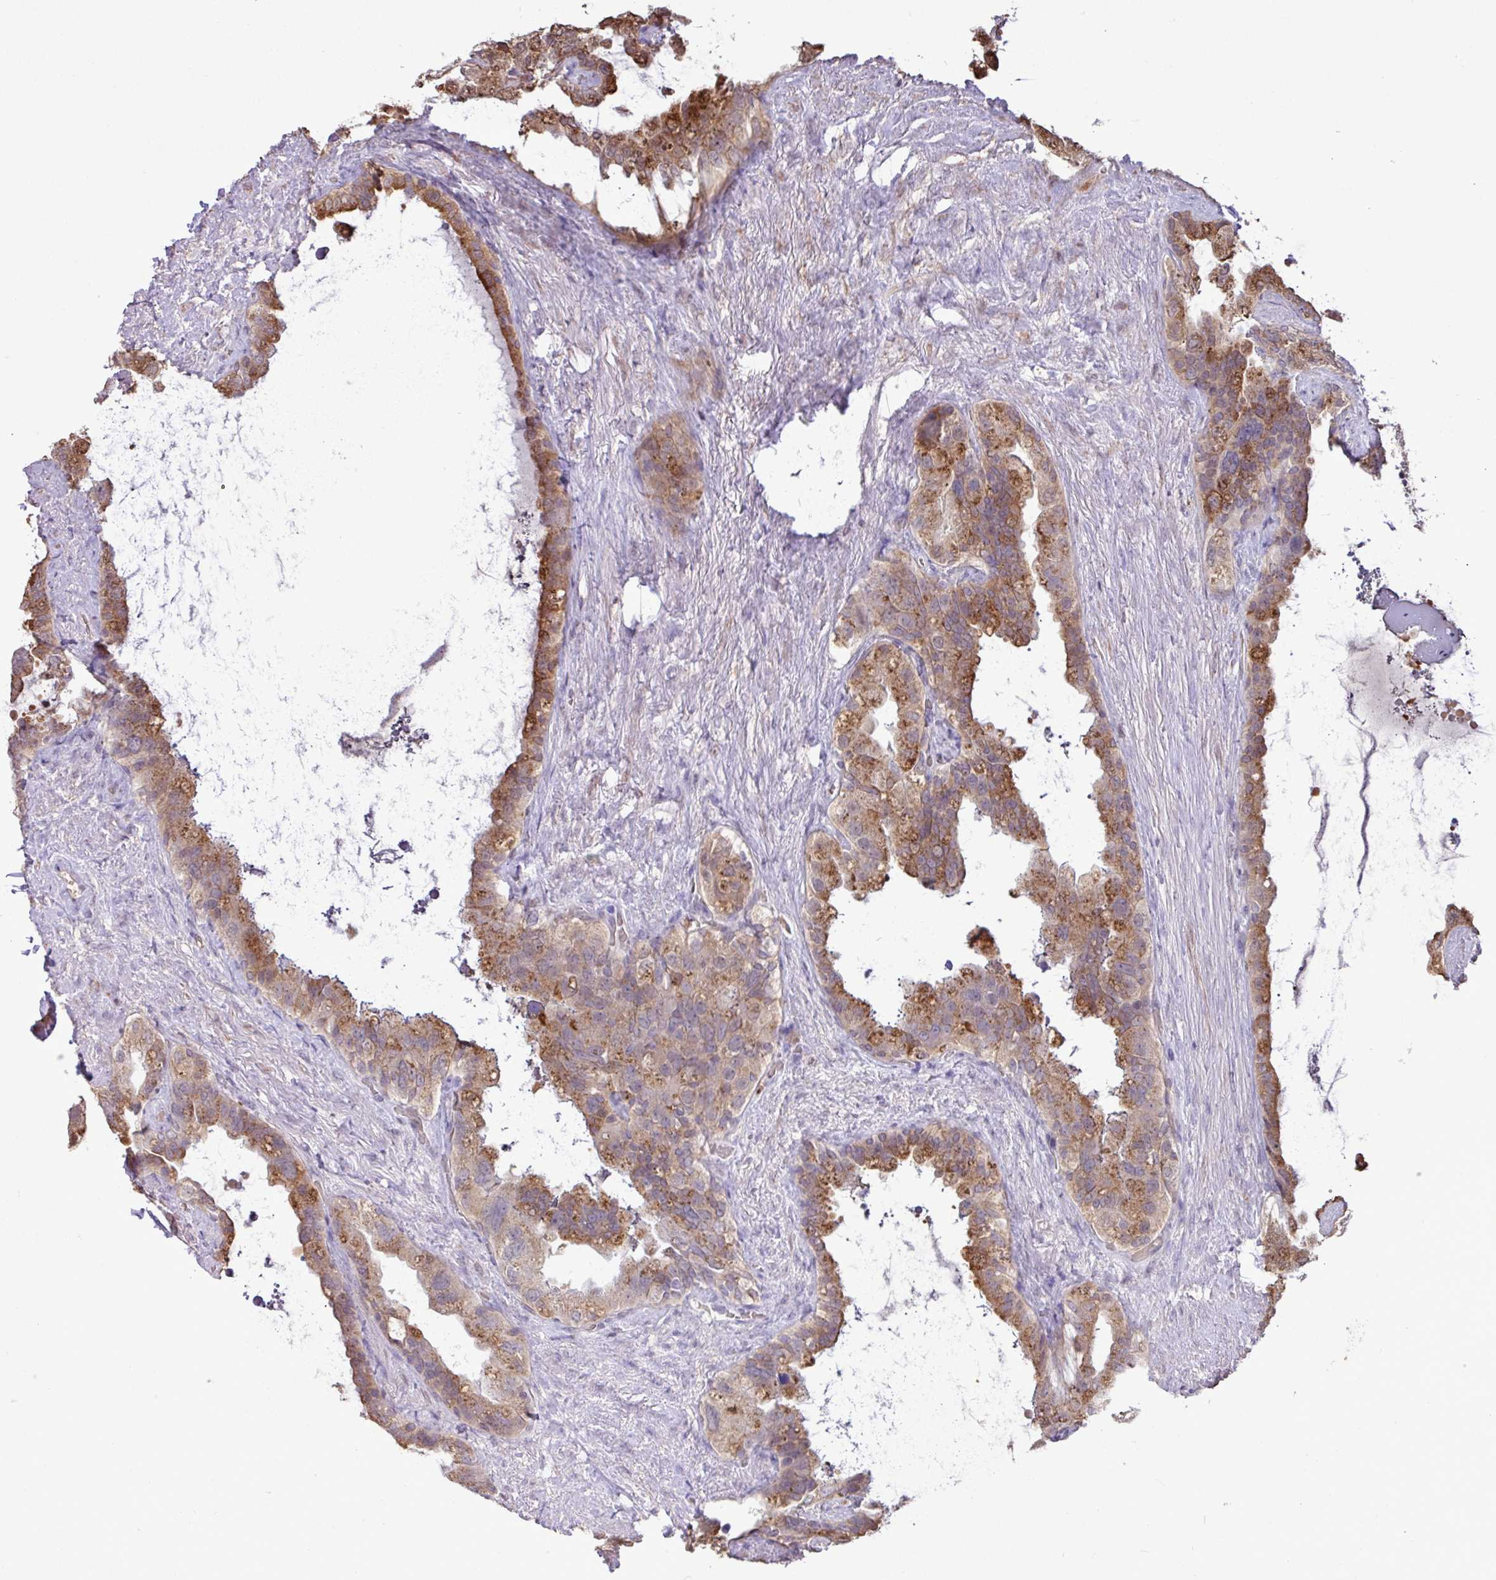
{"staining": {"intensity": "moderate", "quantity": ">75%", "location": "cytoplasmic/membranous,nuclear"}, "tissue": "seminal vesicle", "cell_type": "Glandular cells", "image_type": "normal", "snomed": [{"axis": "morphology", "description": "Normal tissue, NOS"}, {"axis": "topography", "description": "Seminal veicle"}, {"axis": "topography", "description": "Peripheral nerve tissue"}], "caption": "This image displays IHC staining of unremarkable human seminal vesicle, with medium moderate cytoplasmic/membranous,nuclear positivity in approximately >75% of glandular cells.", "gene": "CHST11", "patient": {"sex": "male", "age": 76}}